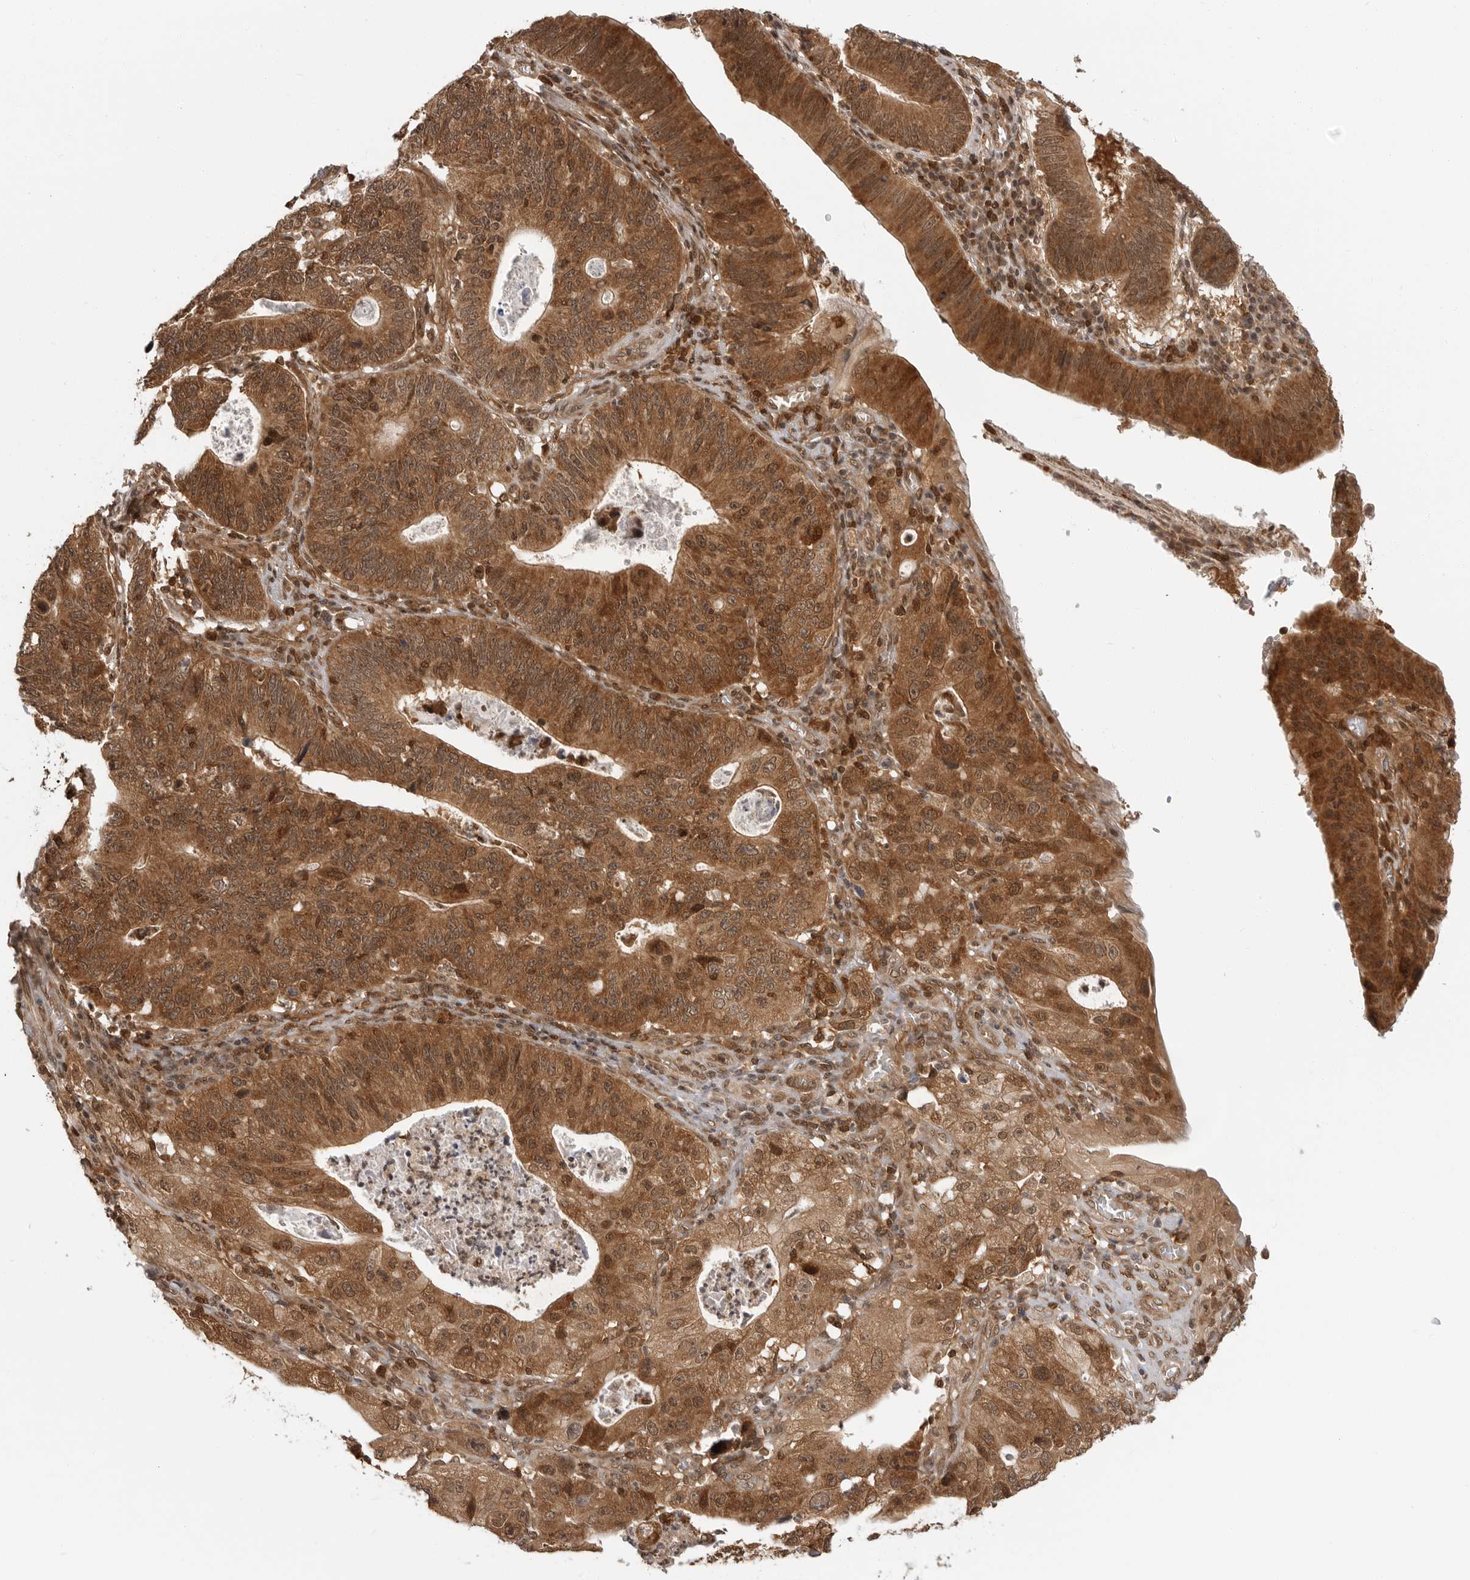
{"staining": {"intensity": "strong", "quantity": ">75%", "location": "cytoplasmic/membranous,nuclear"}, "tissue": "stomach cancer", "cell_type": "Tumor cells", "image_type": "cancer", "snomed": [{"axis": "morphology", "description": "Adenocarcinoma, NOS"}, {"axis": "topography", "description": "Stomach"}], "caption": "Stomach cancer (adenocarcinoma) tissue reveals strong cytoplasmic/membranous and nuclear positivity in about >75% of tumor cells, visualized by immunohistochemistry.", "gene": "SZRD1", "patient": {"sex": "male", "age": 59}}